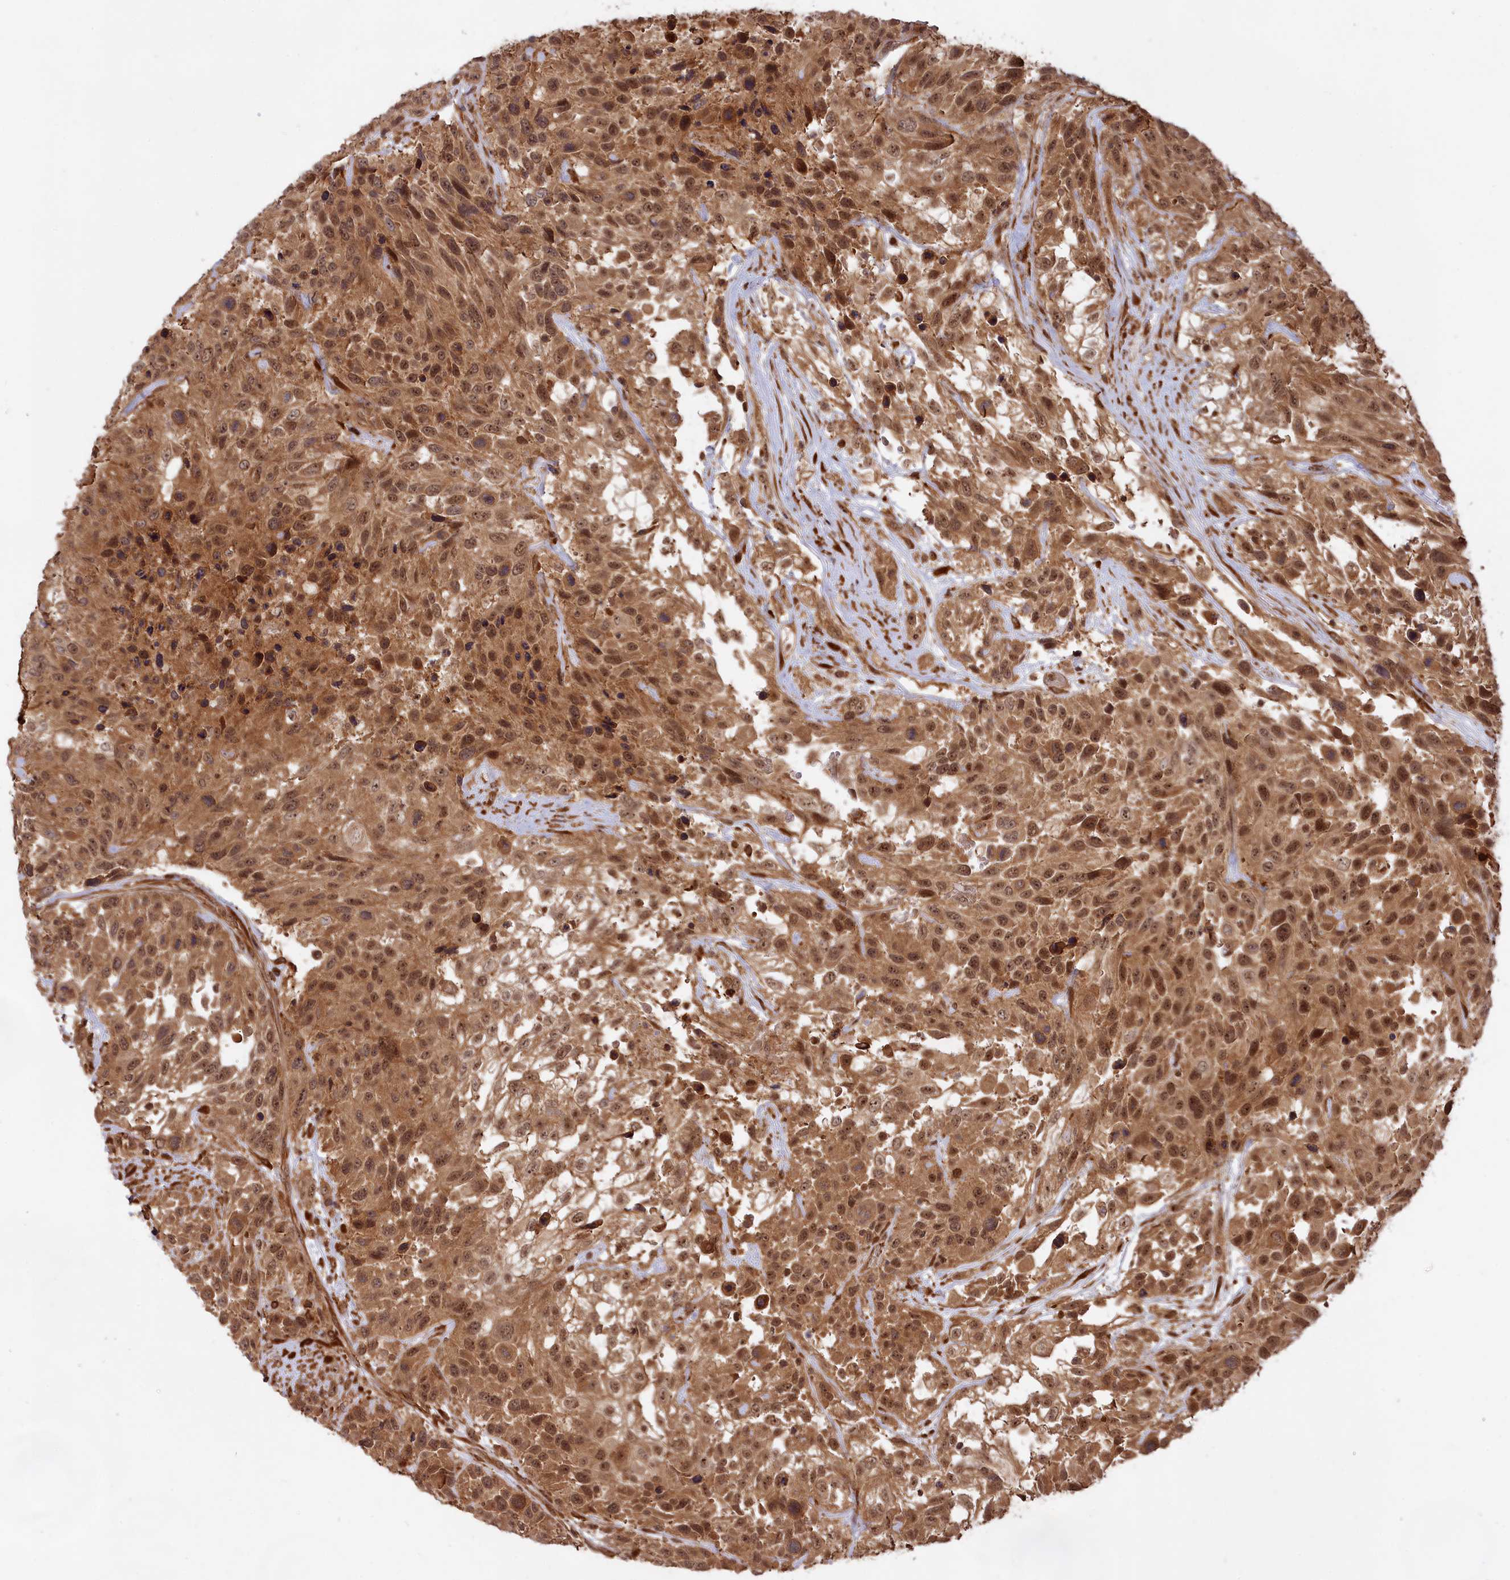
{"staining": {"intensity": "moderate", "quantity": ">75%", "location": "cytoplasmic/membranous,nuclear"}, "tissue": "urothelial cancer", "cell_type": "Tumor cells", "image_type": "cancer", "snomed": [{"axis": "morphology", "description": "Urothelial carcinoma, High grade"}, {"axis": "topography", "description": "Urinary bladder"}], "caption": "Approximately >75% of tumor cells in urothelial cancer reveal moderate cytoplasmic/membranous and nuclear protein staining as visualized by brown immunohistochemical staining.", "gene": "CCDC174", "patient": {"sex": "female", "age": 70}}